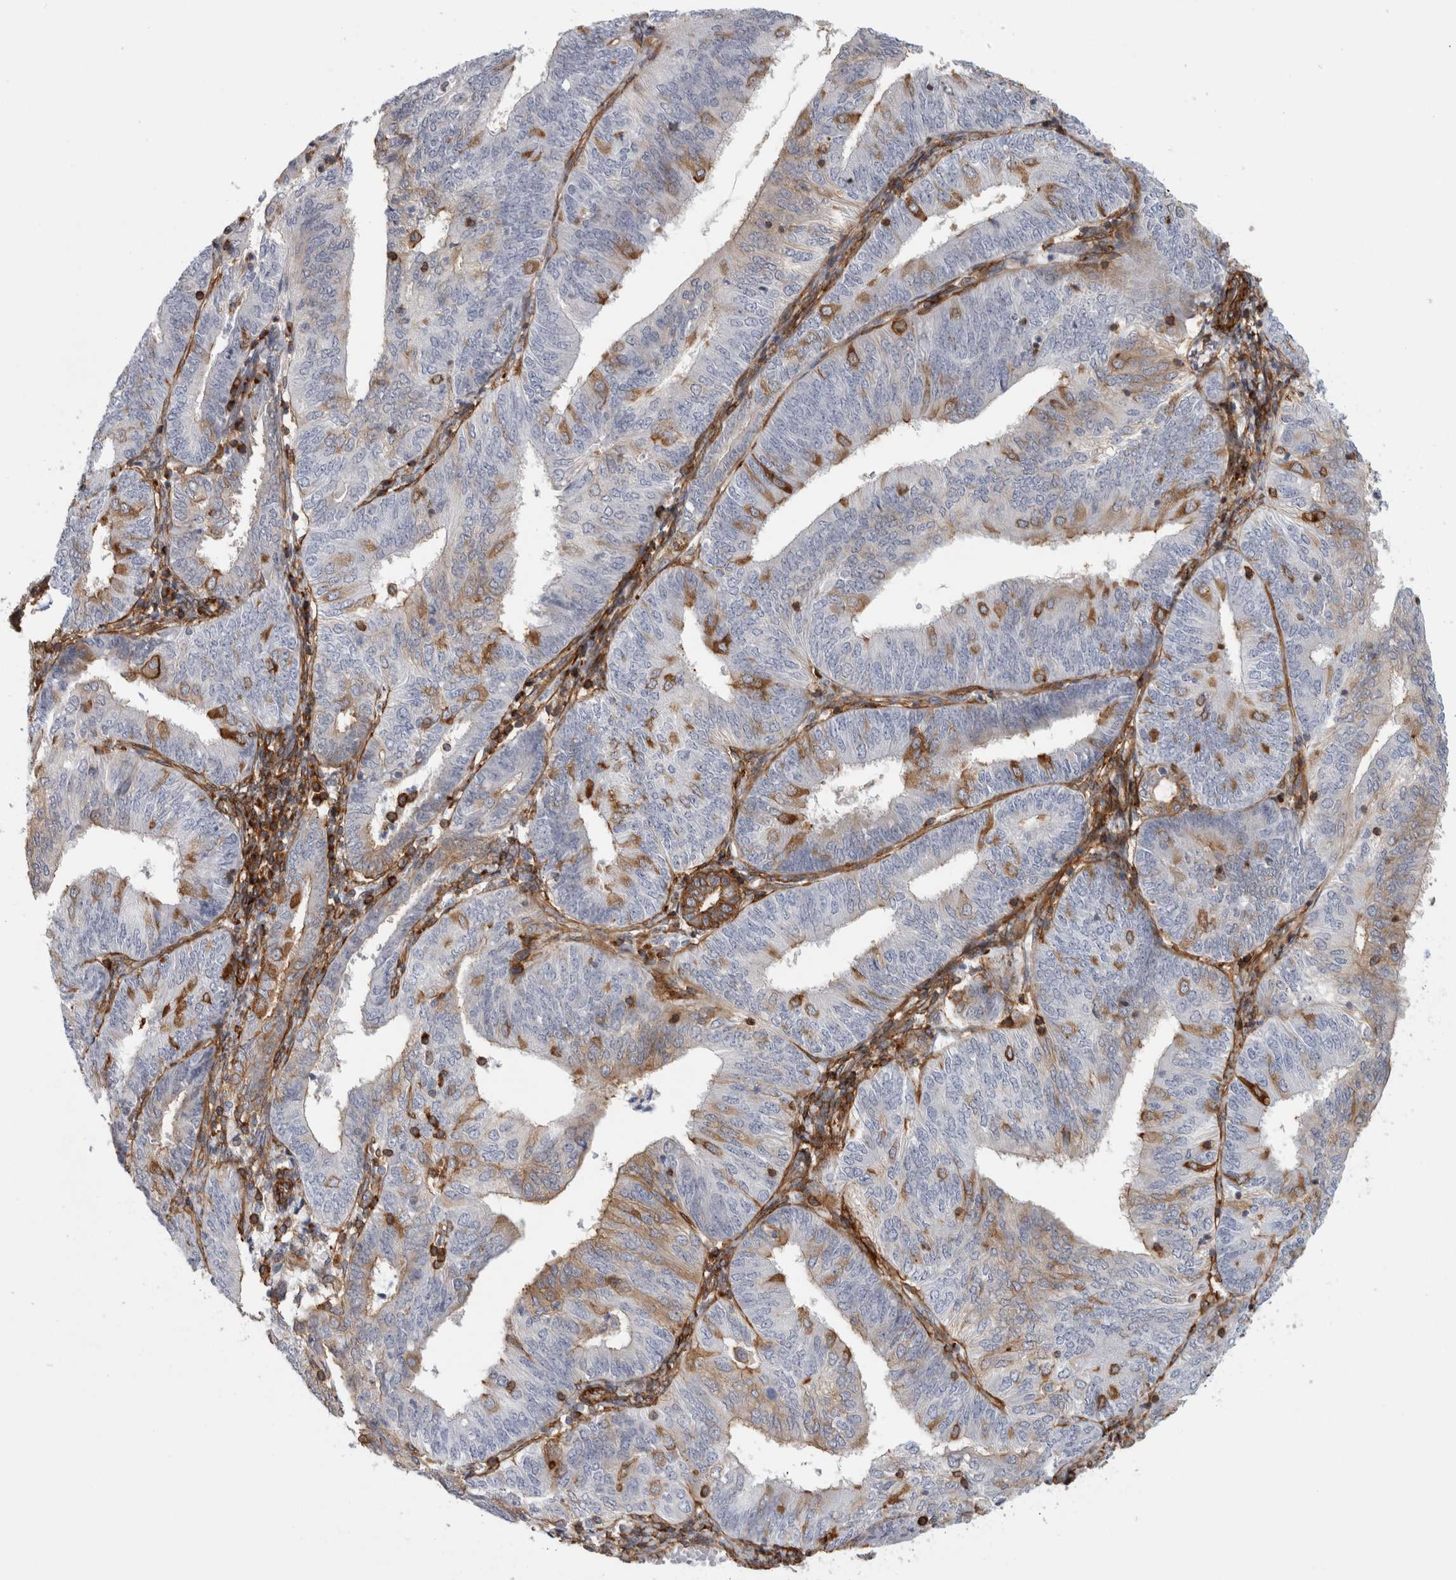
{"staining": {"intensity": "moderate", "quantity": "<25%", "location": "cytoplasmic/membranous"}, "tissue": "endometrial cancer", "cell_type": "Tumor cells", "image_type": "cancer", "snomed": [{"axis": "morphology", "description": "Adenocarcinoma, NOS"}, {"axis": "topography", "description": "Endometrium"}], "caption": "DAB immunohistochemical staining of human adenocarcinoma (endometrial) demonstrates moderate cytoplasmic/membranous protein staining in about <25% of tumor cells.", "gene": "AHNAK", "patient": {"sex": "female", "age": 58}}